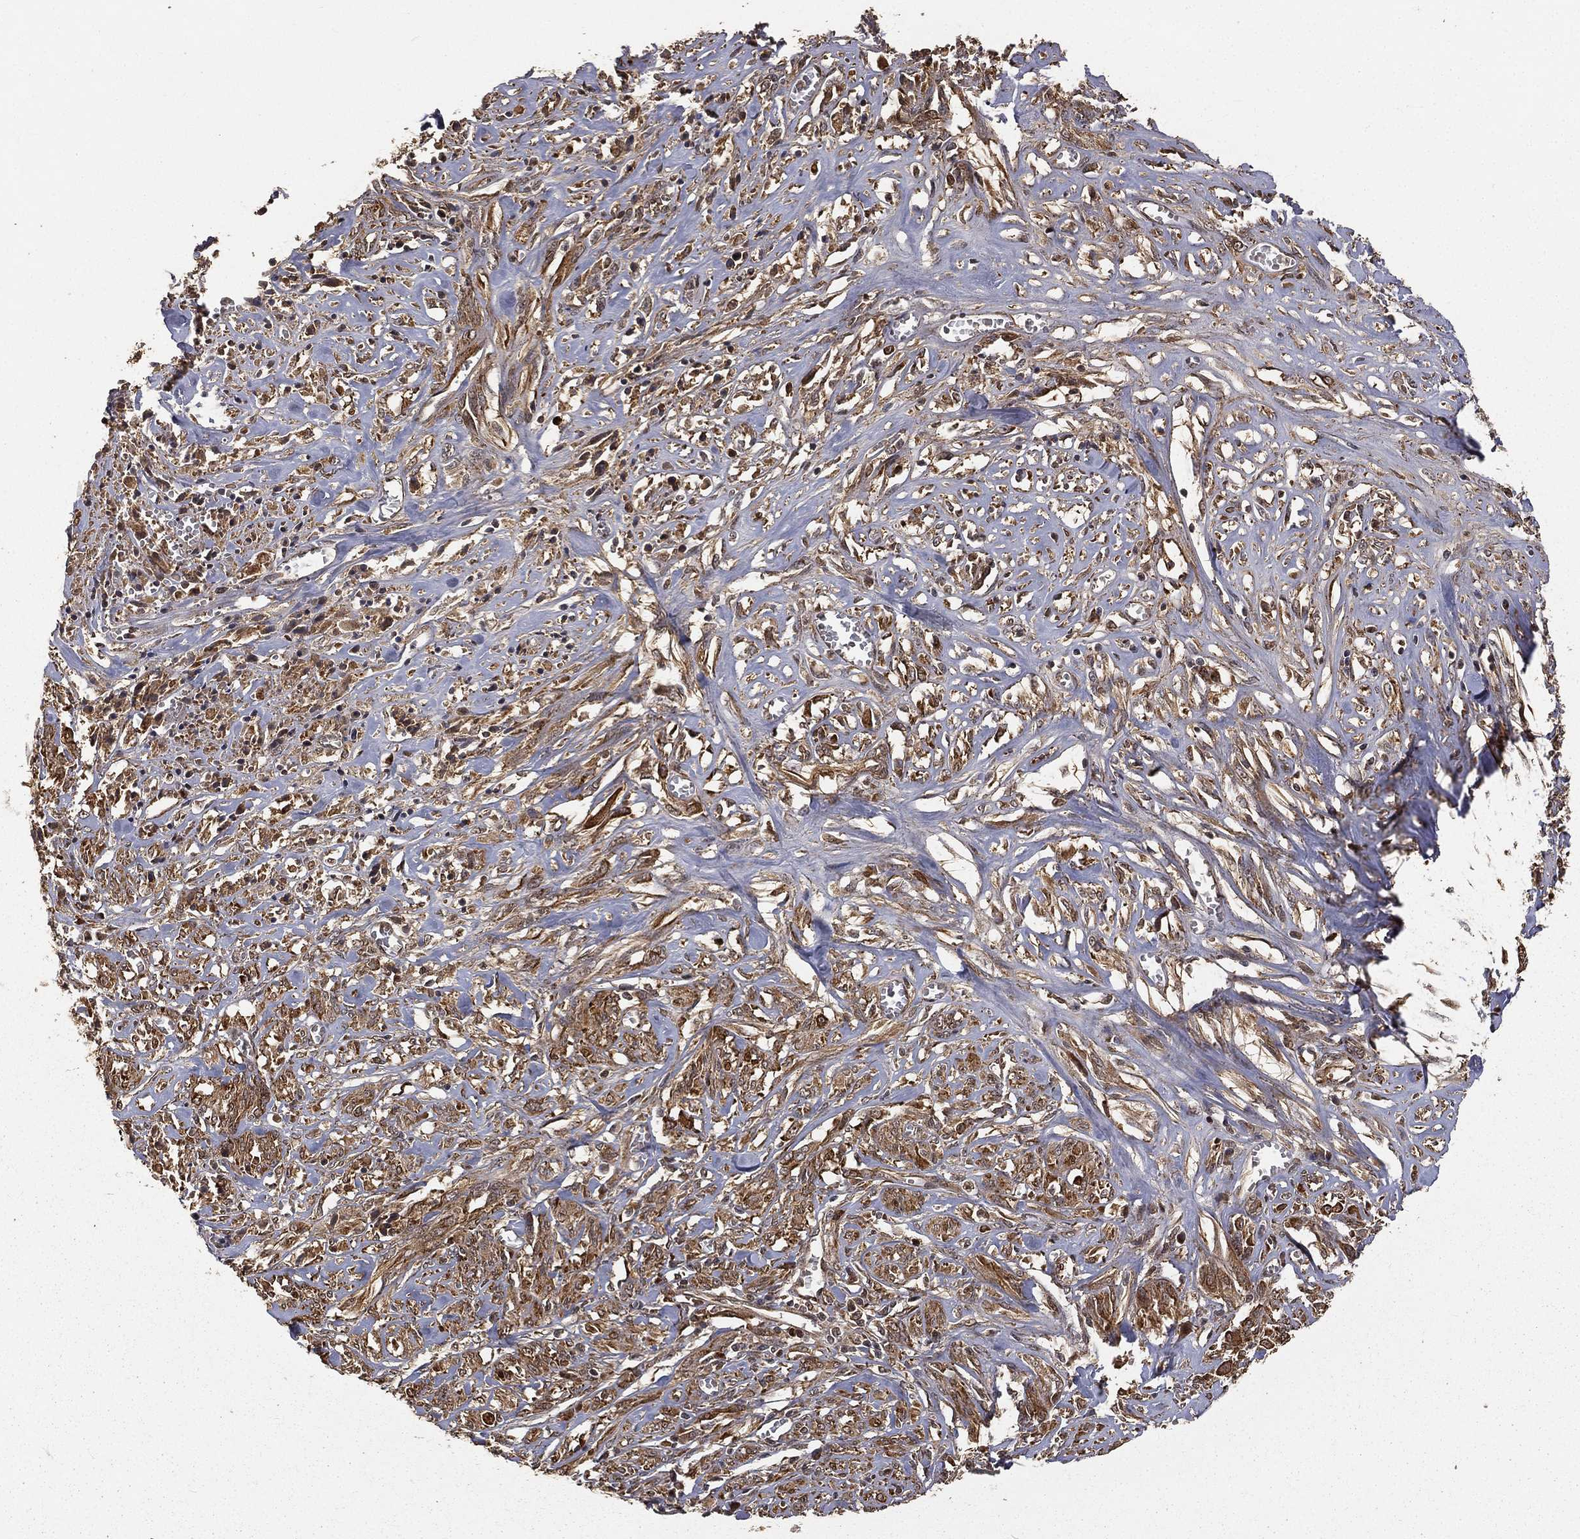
{"staining": {"intensity": "moderate", "quantity": ">75%", "location": "cytoplasmic/membranous"}, "tissue": "melanoma", "cell_type": "Tumor cells", "image_type": "cancer", "snomed": [{"axis": "morphology", "description": "Malignant melanoma, NOS"}, {"axis": "topography", "description": "Skin"}], "caption": "Immunohistochemical staining of malignant melanoma displays medium levels of moderate cytoplasmic/membranous protein positivity in approximately >75% of tumor cells.", "gene": "MAPK1", "patient": {"sex": "female", "age": 91}}